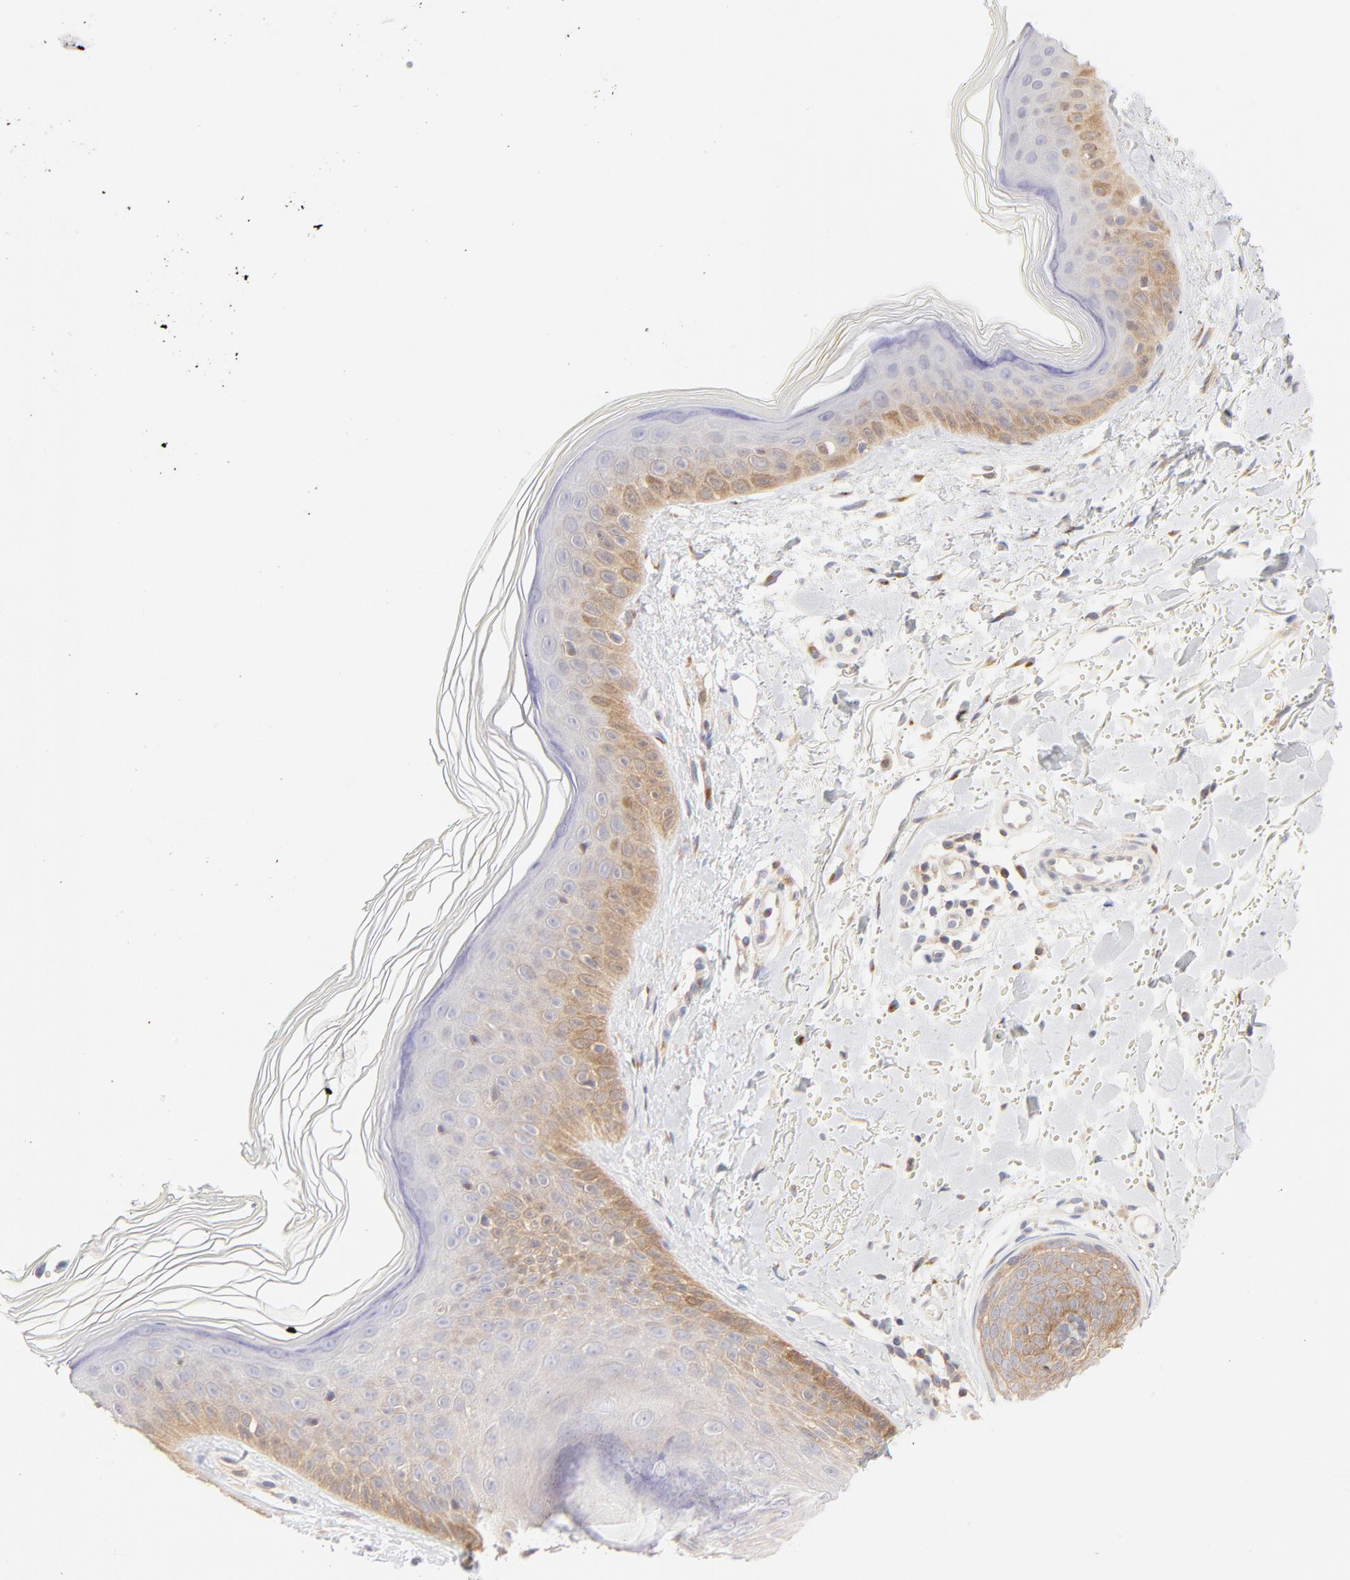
{"staining": {"intensity": "moderate", "quantity": ">75%", "location": "cytoplasmic/membranous"}, "tissue": "skin", "cell_type": "Fibroblasts", "image_type": "normal", "snomed": [{"axis": "morphology", "description": "Normal tissue, NOS"}, {"axis": "topography", "description": "Skin"}], "caption": "A brown stain labels moderate cytoplasmic/membranous positivity of a protein in fibroblasts of unremarkable human skin.", "gene": "RPS6KA1", "patient": {"sex": "male", "age": 71}}